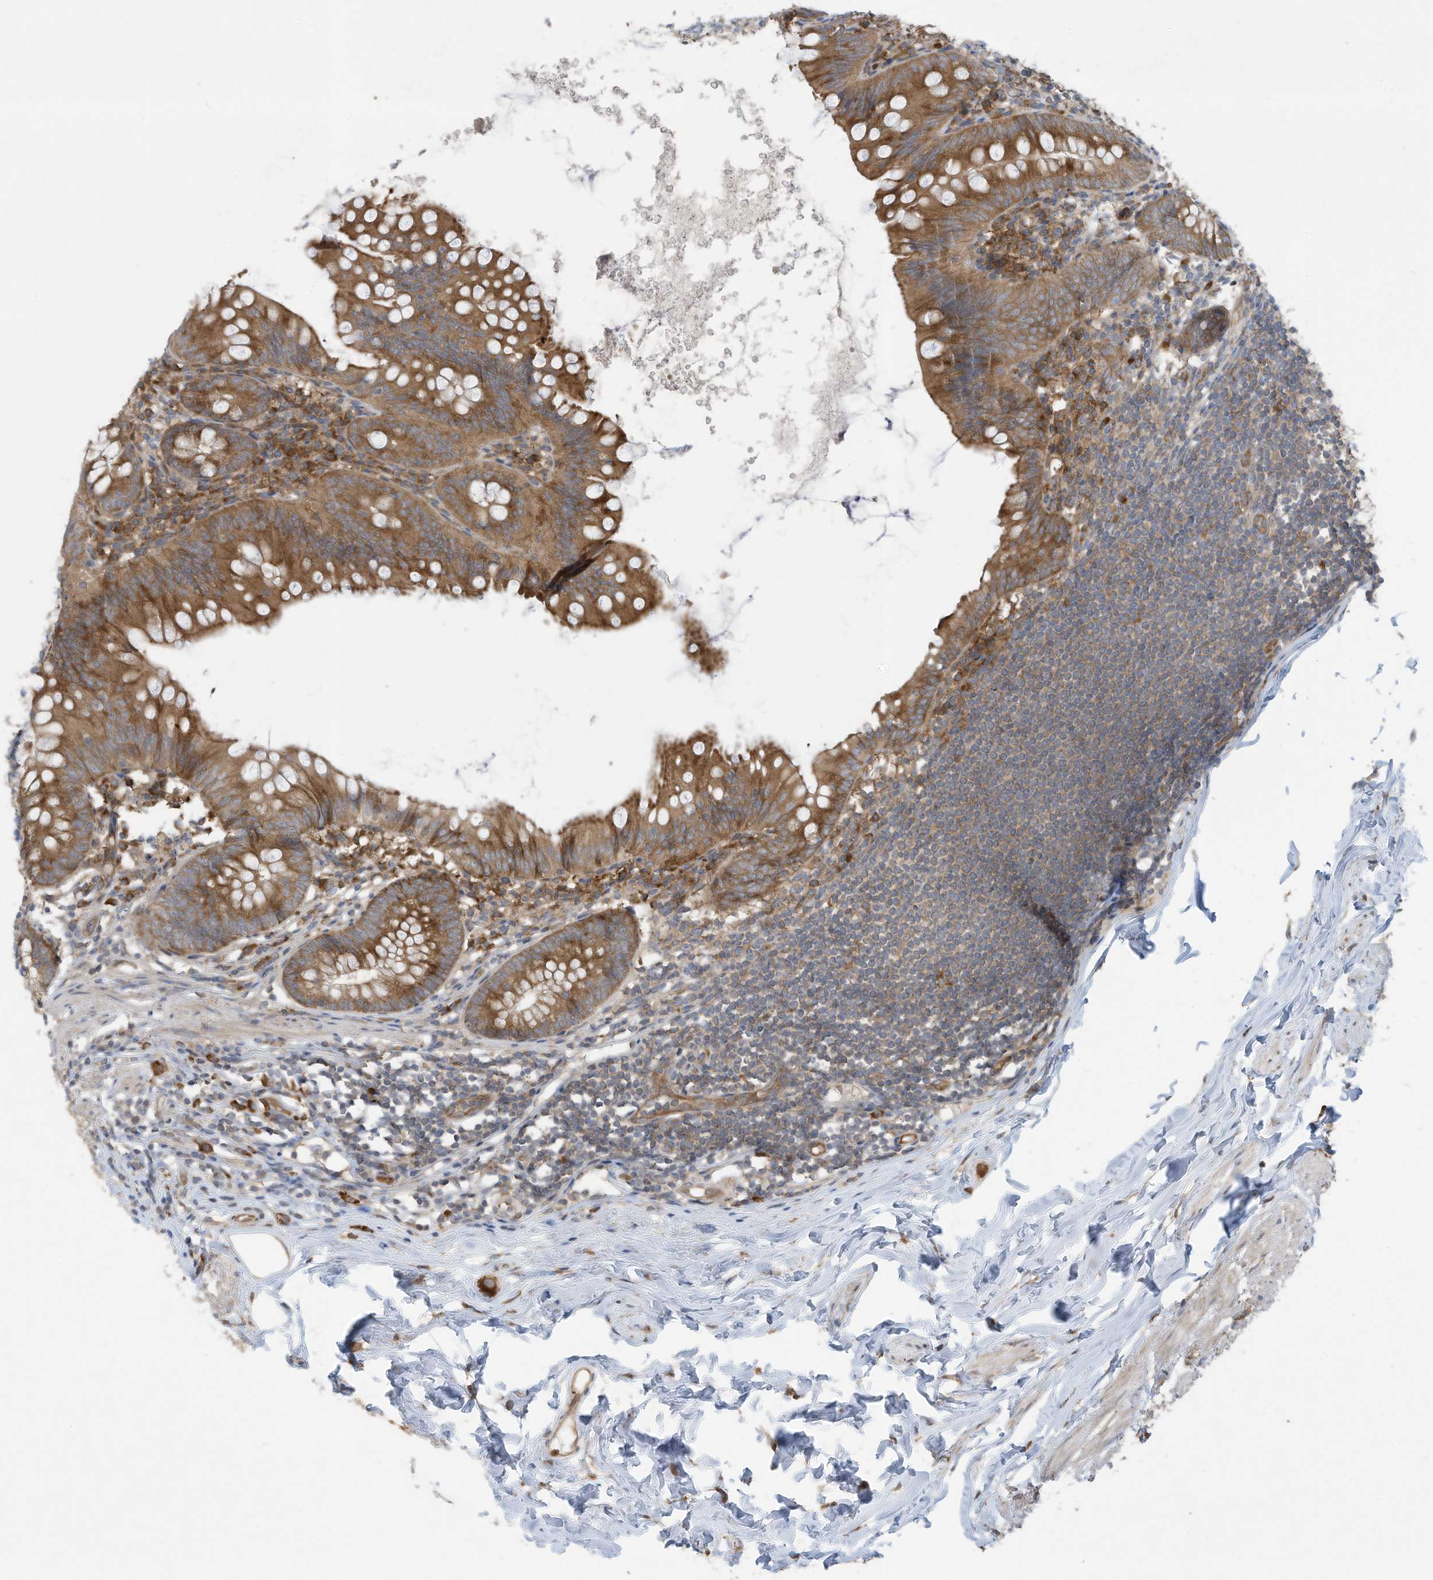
{"staining": {"intensity": "moderate", "quantity": ">75%", "location": "cytoplasmic/membranous"}, "tissue": "appendix", "cell_type": "Glandular cells", "image_type": "normal", "snomed": [{"axis": "morphology", "description": "Normal tissue, NOS"}, {"axis": "topography", "description": "Appendix"}], "caption": "Appendix stained with DAB immunohistochemistry displays medium levels of moderate cytoplasmic/membranous positivity in about >75% of glandular cells.", "gene": "USE1", "patient": {"sex": "female", "age": 62}}